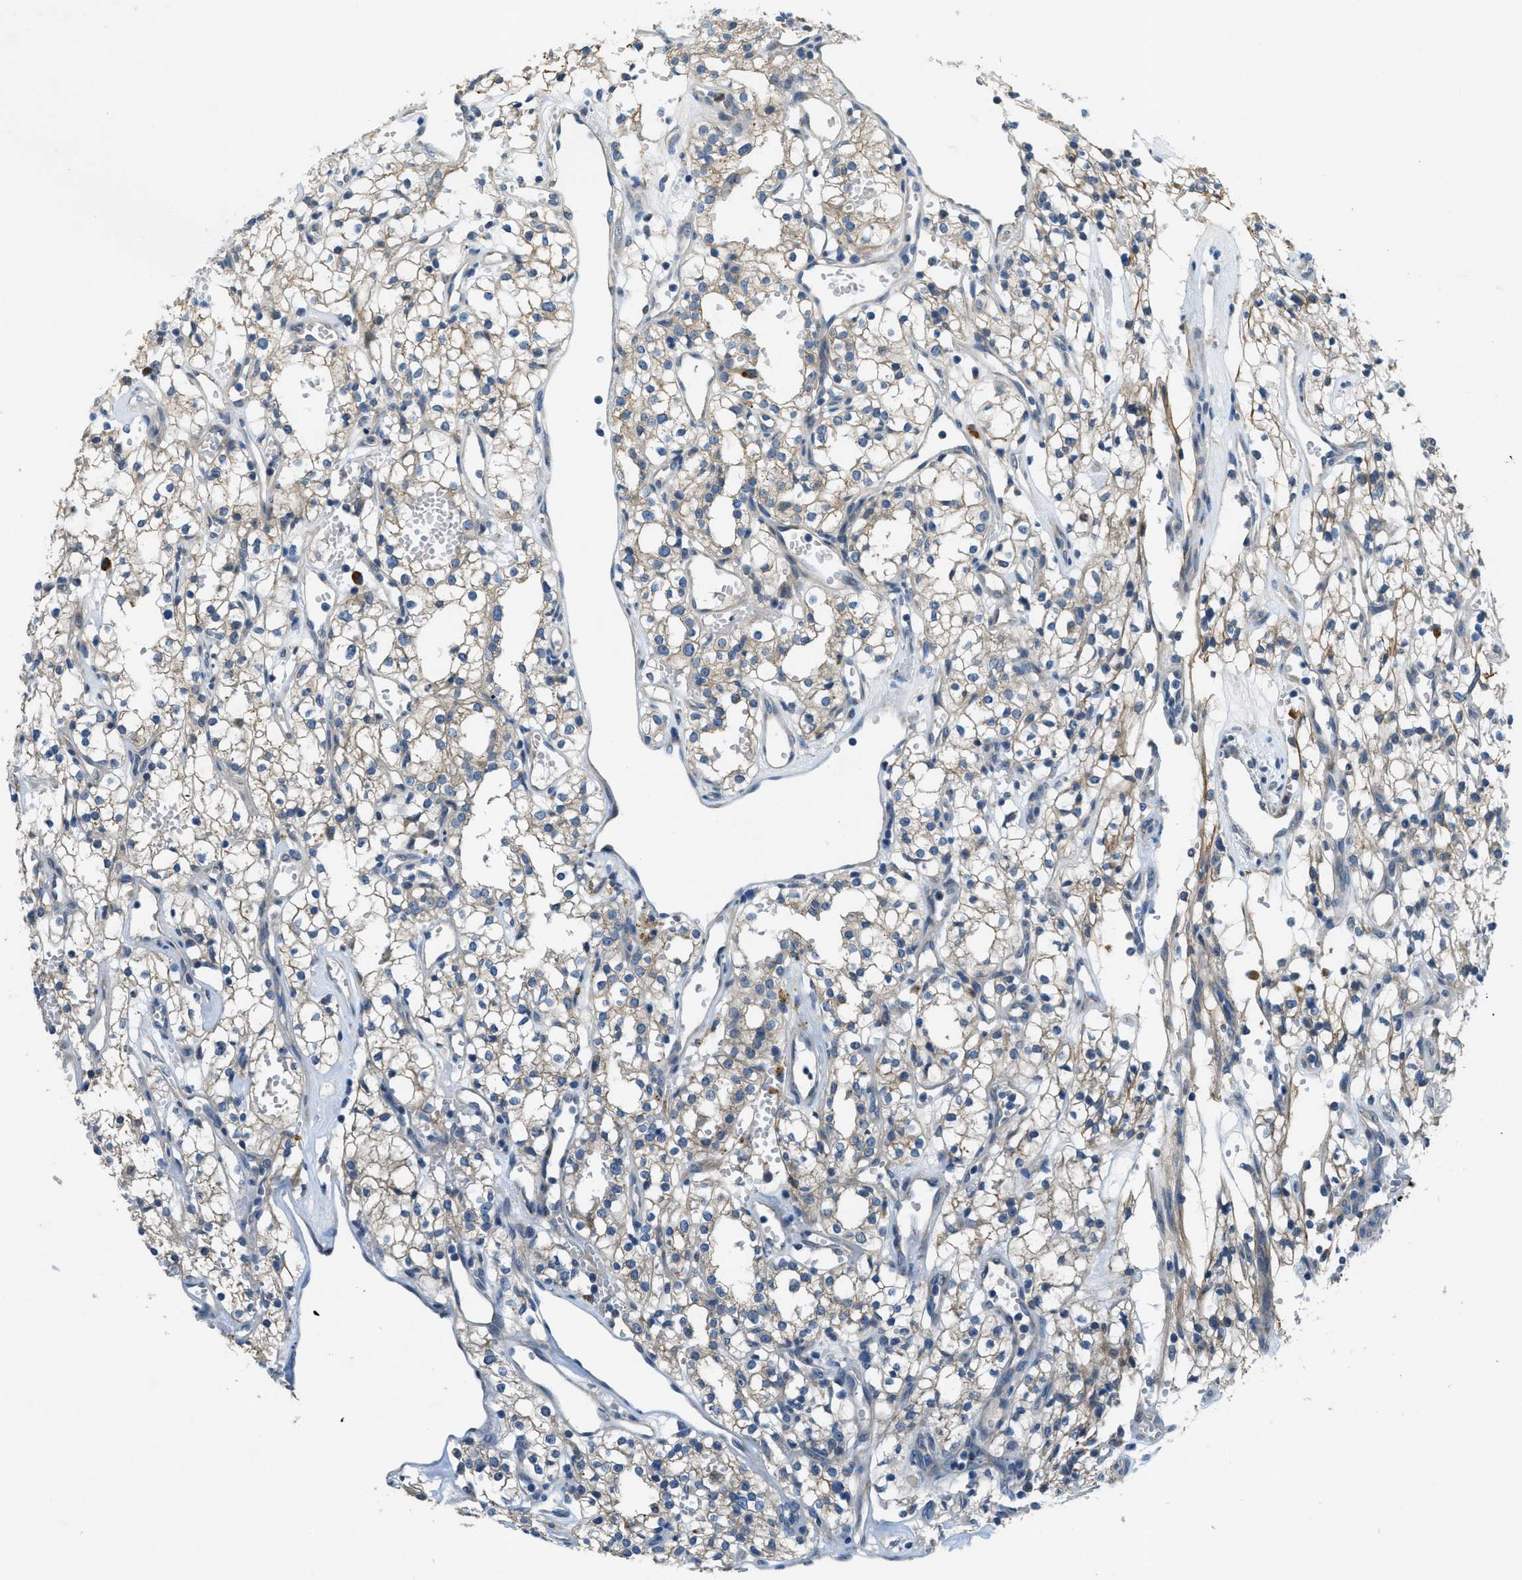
{"staining": {"intensity": "moderate", "quantity": "<25%", "location": "cytoplasmic/membranous"}, "tissue": "renal cancer", "cell_type": "Tumor cells", "image_type": "cancer", "snomed": [{"axis": "morphology", "description": "Adenocarcinoma, NOS"}, {"axis": "topography", "description": "Kidney"}], "caption": "Moderate cytoplasmic/membranous protein positivity is identified in about <25% of tumor cells in adenocarcinoma (renal). Nuclei are stained in blue.", "gene": "SNX14", "patient": {"sex": "male", "age": 59}}